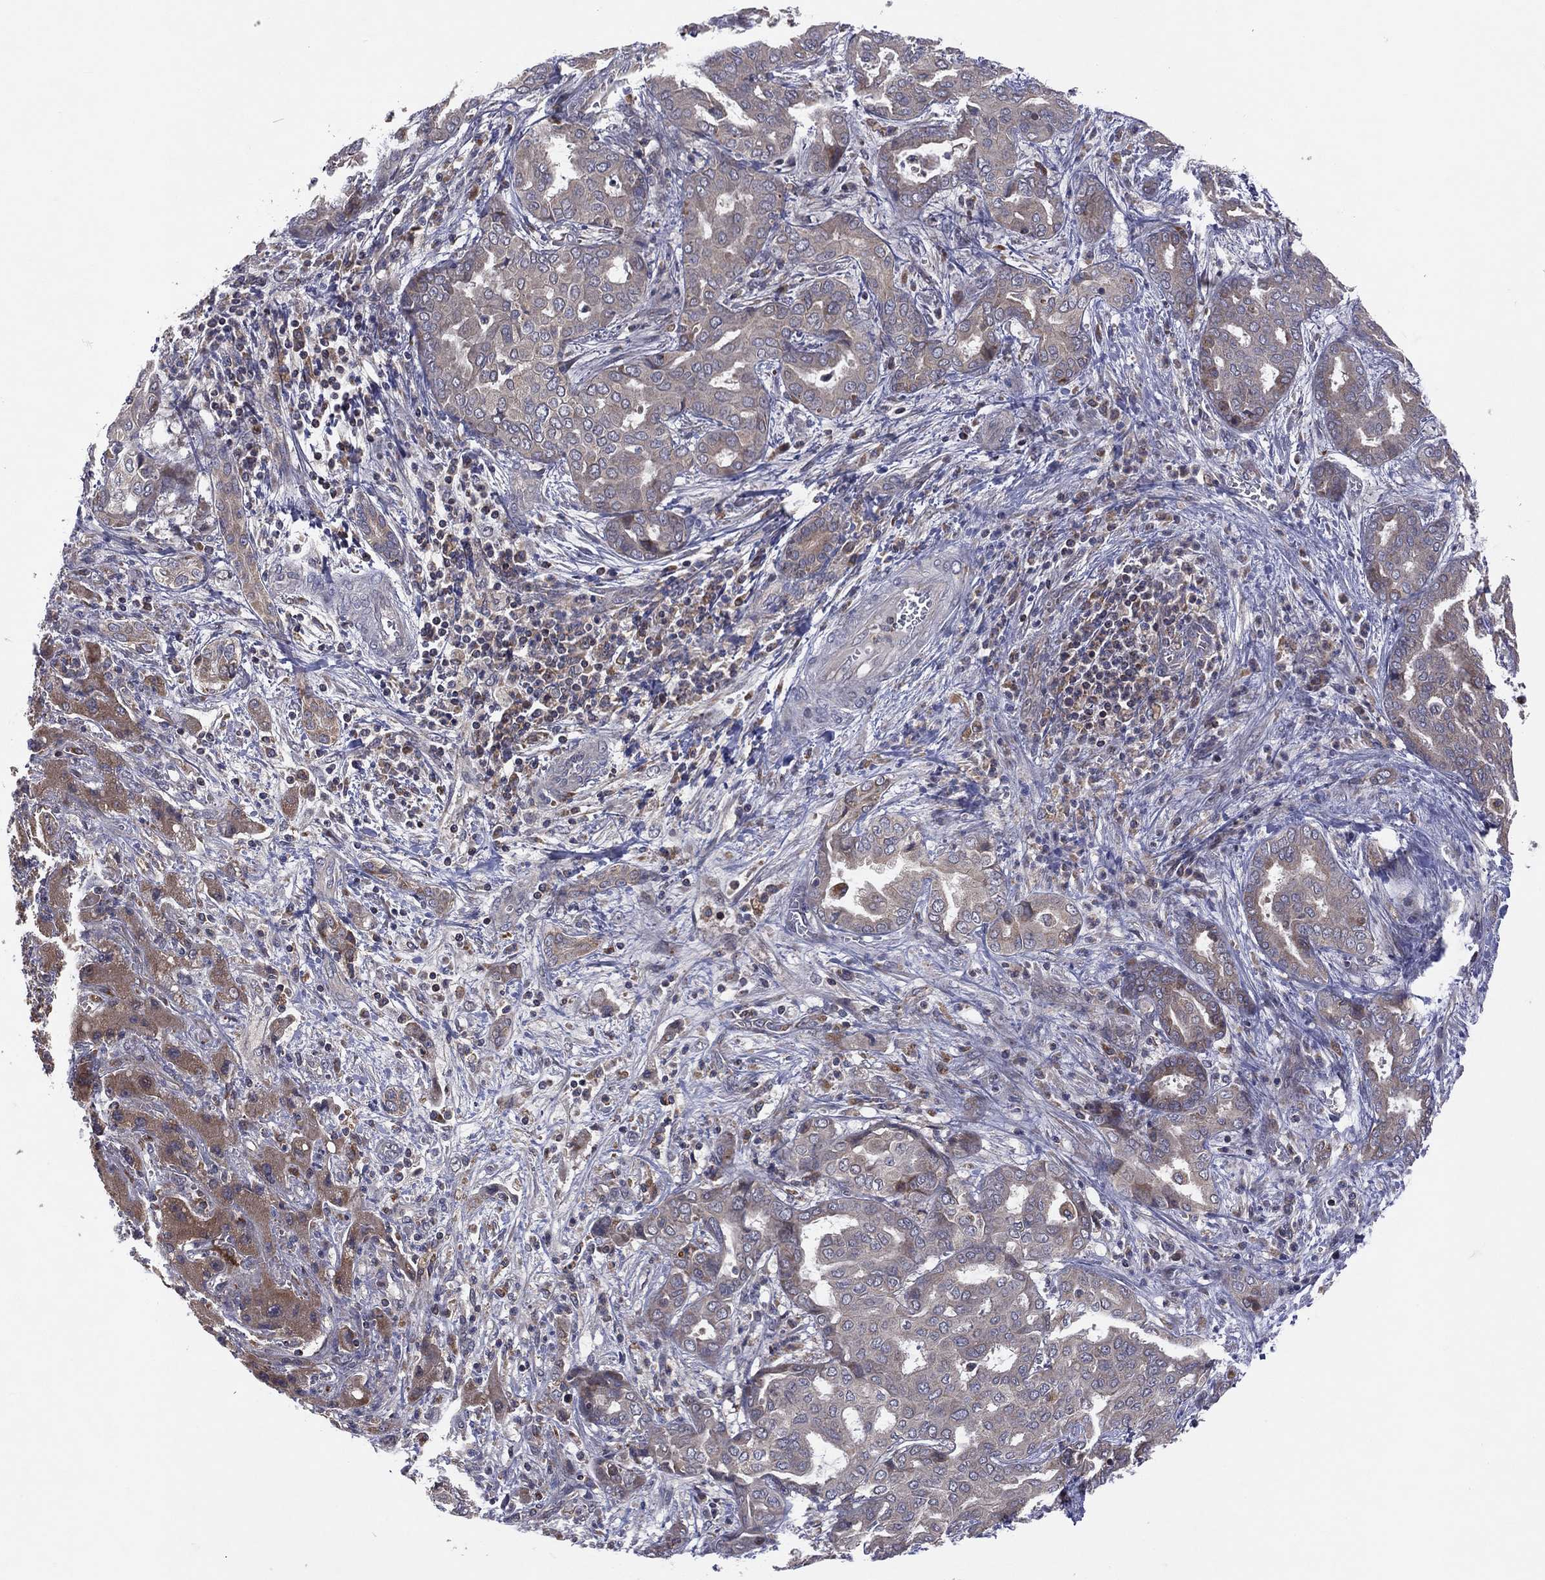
{"staining": {"intensity": "moderate", "quantity": "<25%", "location": "cytoplasmic/membranous"}, "tissue": "liver cancer", "cell_type": "Tumor cells", "image_type": "cancer", "snomed": [{"axis": "morphology", "description": "Cholangiocarcinoma"}, {"axis": "topography", "description": "Liver"}], "caption": "Tumor cells reveal low levels of moderate cytoplasmic/membranous positivity in about <25% of cells in liver cancer.", "gene": "STARD3", "patient": {"sex": "female", "age": 64}}